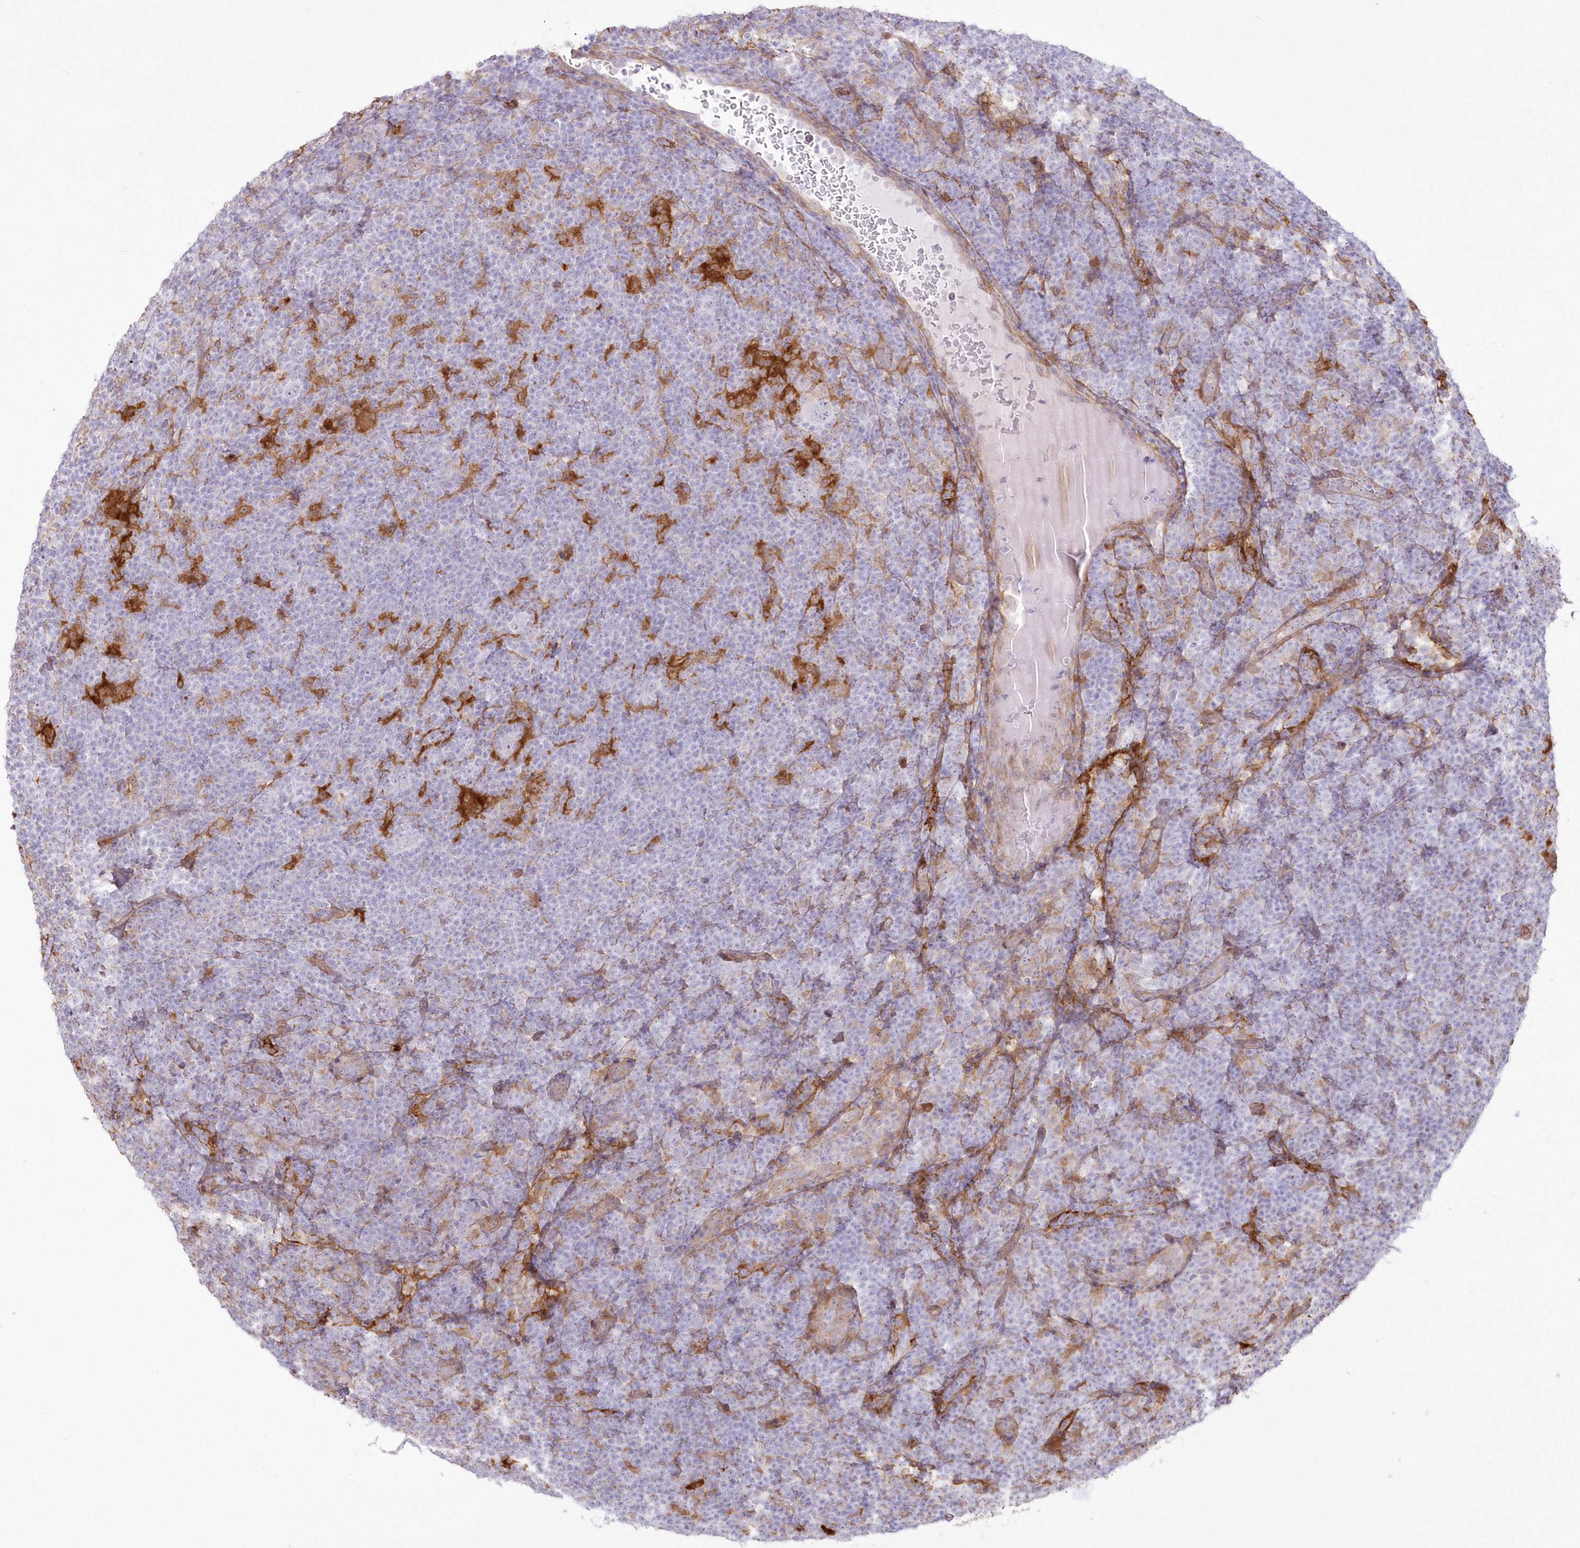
{"staining": {"intensity": "negative", "quantity": "none", "location": "none"}, "tissue": "lymphoma", "cell_type": "Tumor cells", "image_type": "cancer", "snomed": [{"axis": "morphology", "description": "Hodgkin's disease, NOS"}, {"axis": "topography", "description": "Lymph node"}], "caption": "IHC histopathology image of lymphoma stained for a protein (brown), which displays no staining in tumor cells. (DAB (3,3'-diaminobenzidine) immunohistochemistry with hematoxylin counter stain).", "gene": "SH3PXD2B", "patient": {"sex": "female", "age": 57}}